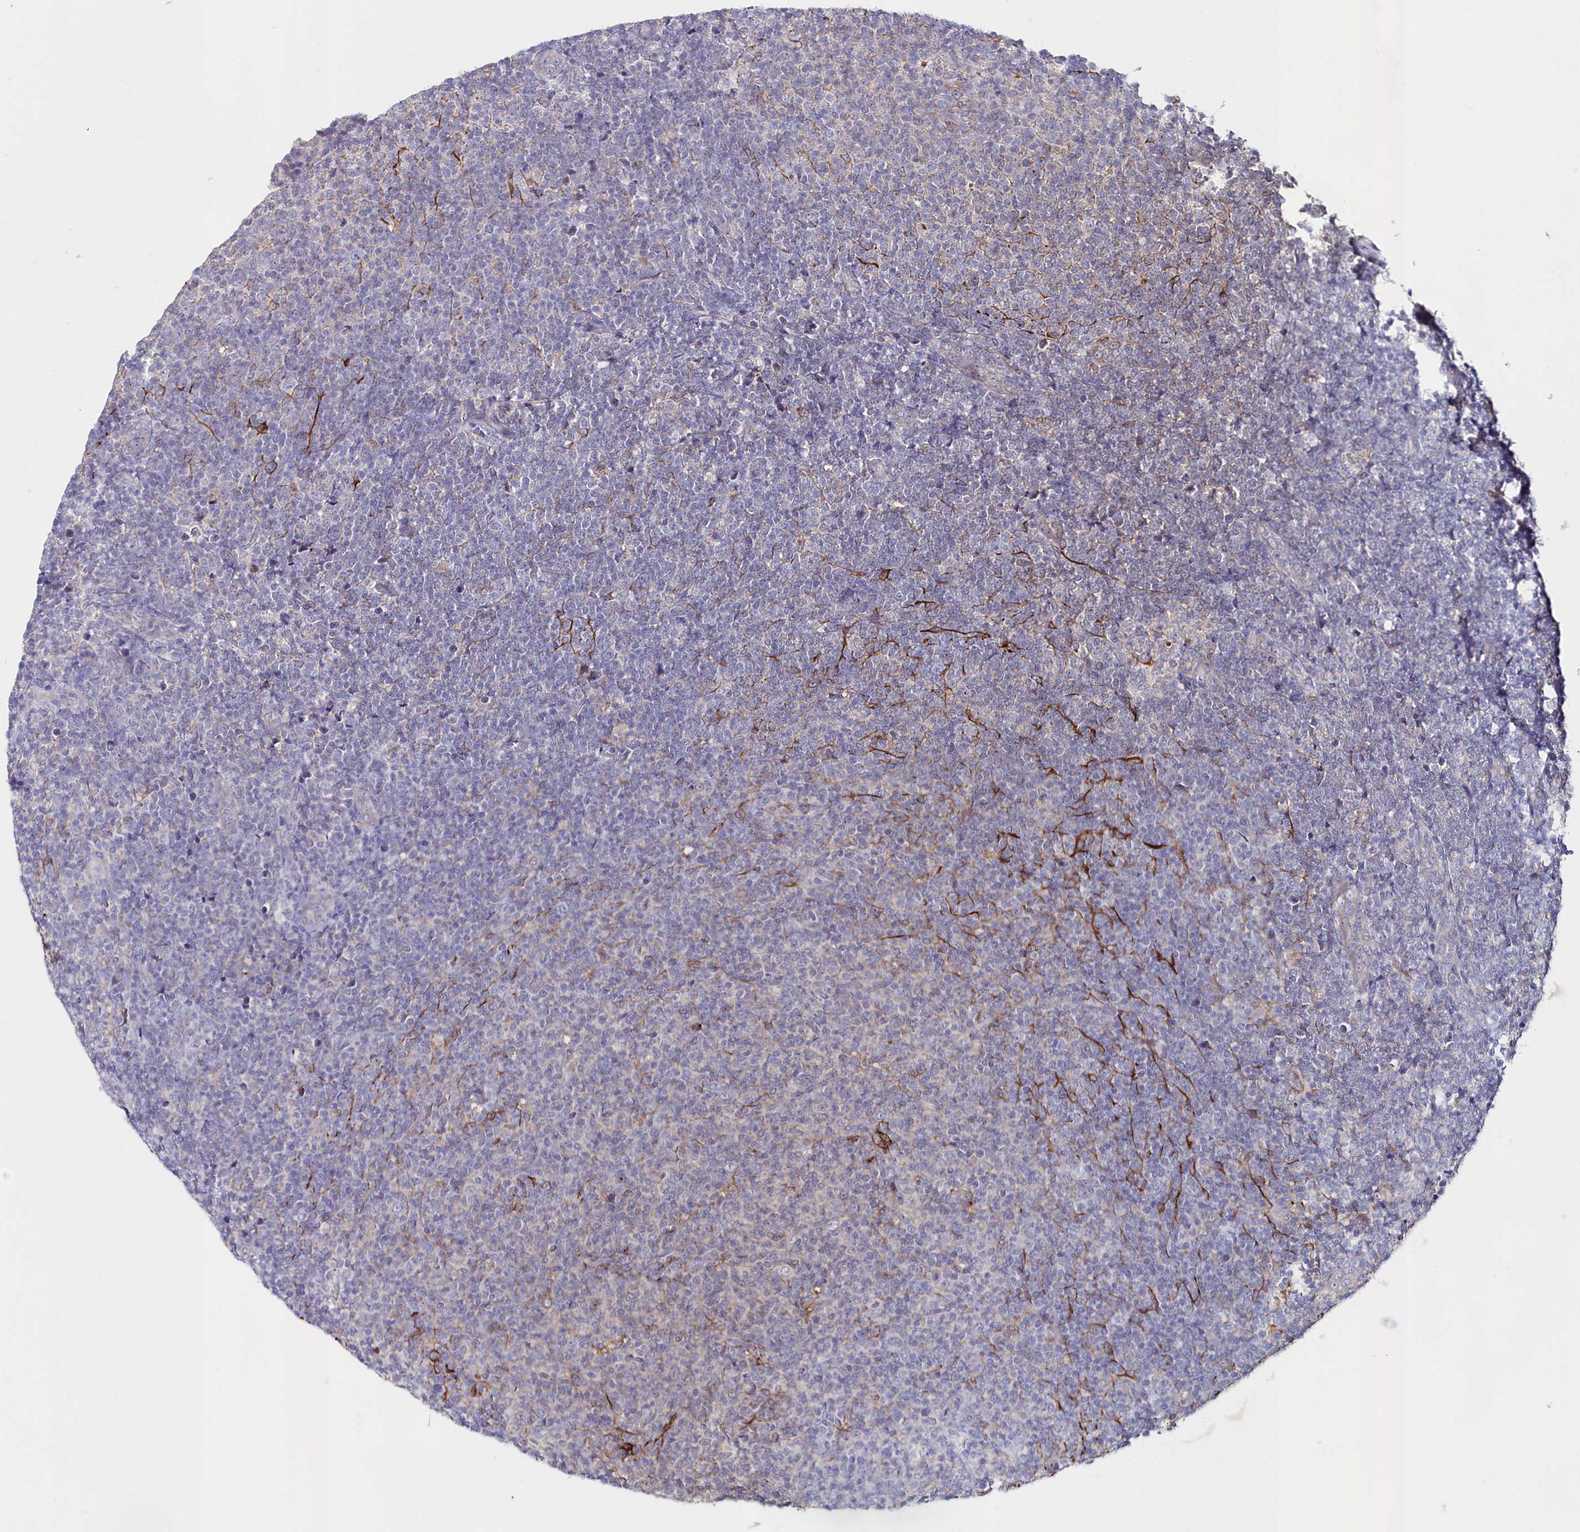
{"staining": {"intensity": "negative", "quantity": "none", "location": "none"}, "tissue": "lymphoma", "cell_type": "Tumor cells", "image_type": "cancer", "snomed": [{"axis": "morphology", "description": "Malignant lymphoma, non-Hodgkin's type, Low grade"}, {"axis": "topography", "description": "Lymph node"}], "caption": "Immunohistochemistry of human malignant lymphoma, non-Hodgkin's type (low-grade) shows no expression in tumor cells. (DAB (3,3'-diaminobenzidine) immunohistochemistry visualized using brightfield microscopy, high magnification).", "gene": "AMBRA1", "patient": {"sex": "male", "age": 66}}